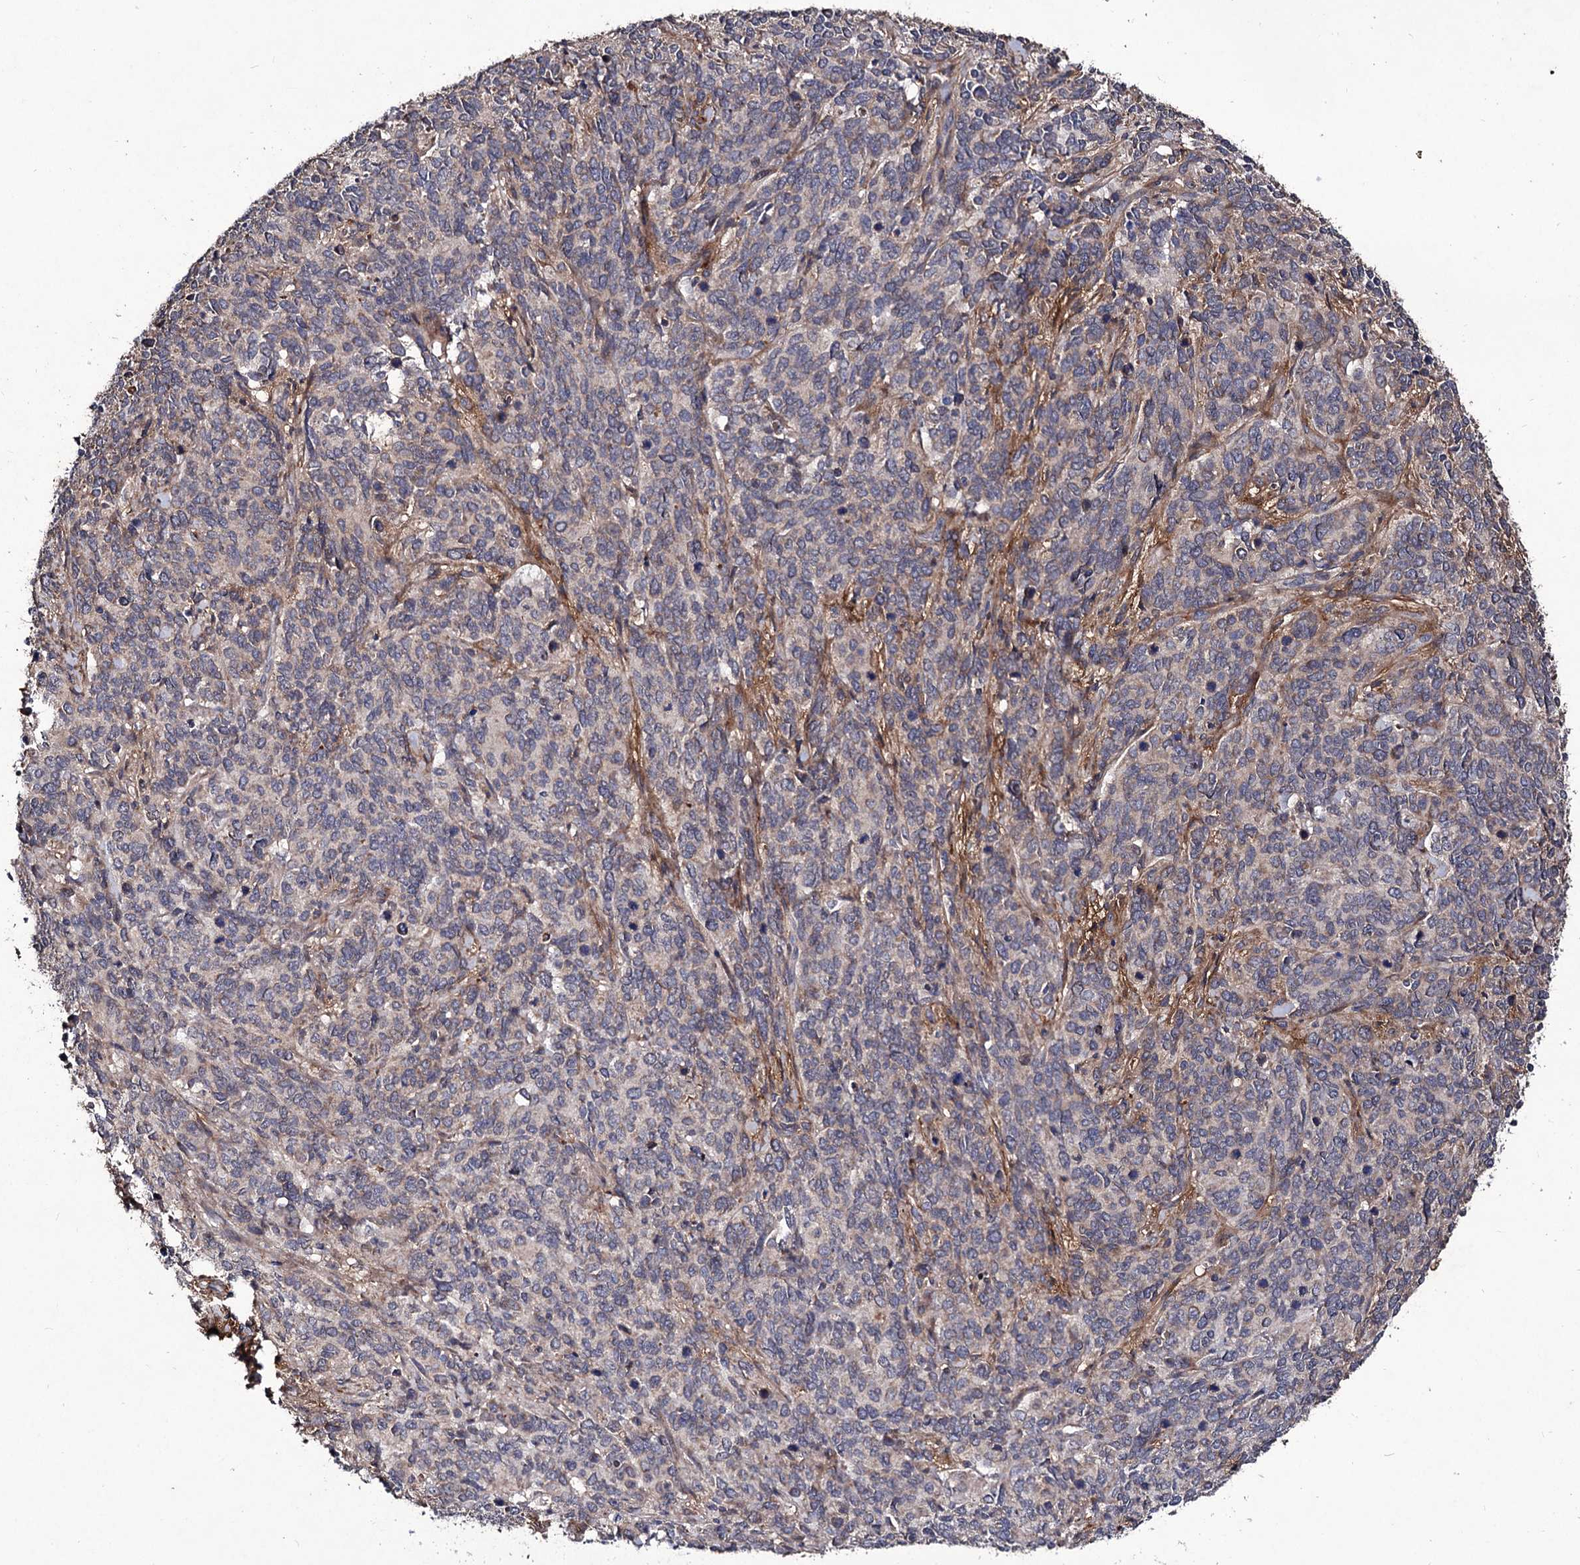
{"staining": {"intensity": "negative", "quantity": "none", "location": "none"}, "tissue": "cervical cancer", "cell_type": "Tumor cells", "image_type": "cancer", "snomed": [{"axis": "morphology", "description": "Squamous cell carcinoma, NOS"}, {"axis": "topography", "description": "Cervix"}], "caption": "Image shows no protein staining in tumor cells of cervical squamous cell carcinoma tissue.", "gene": "MYO1H", "patient": {"sex": "female", "age": 60}}